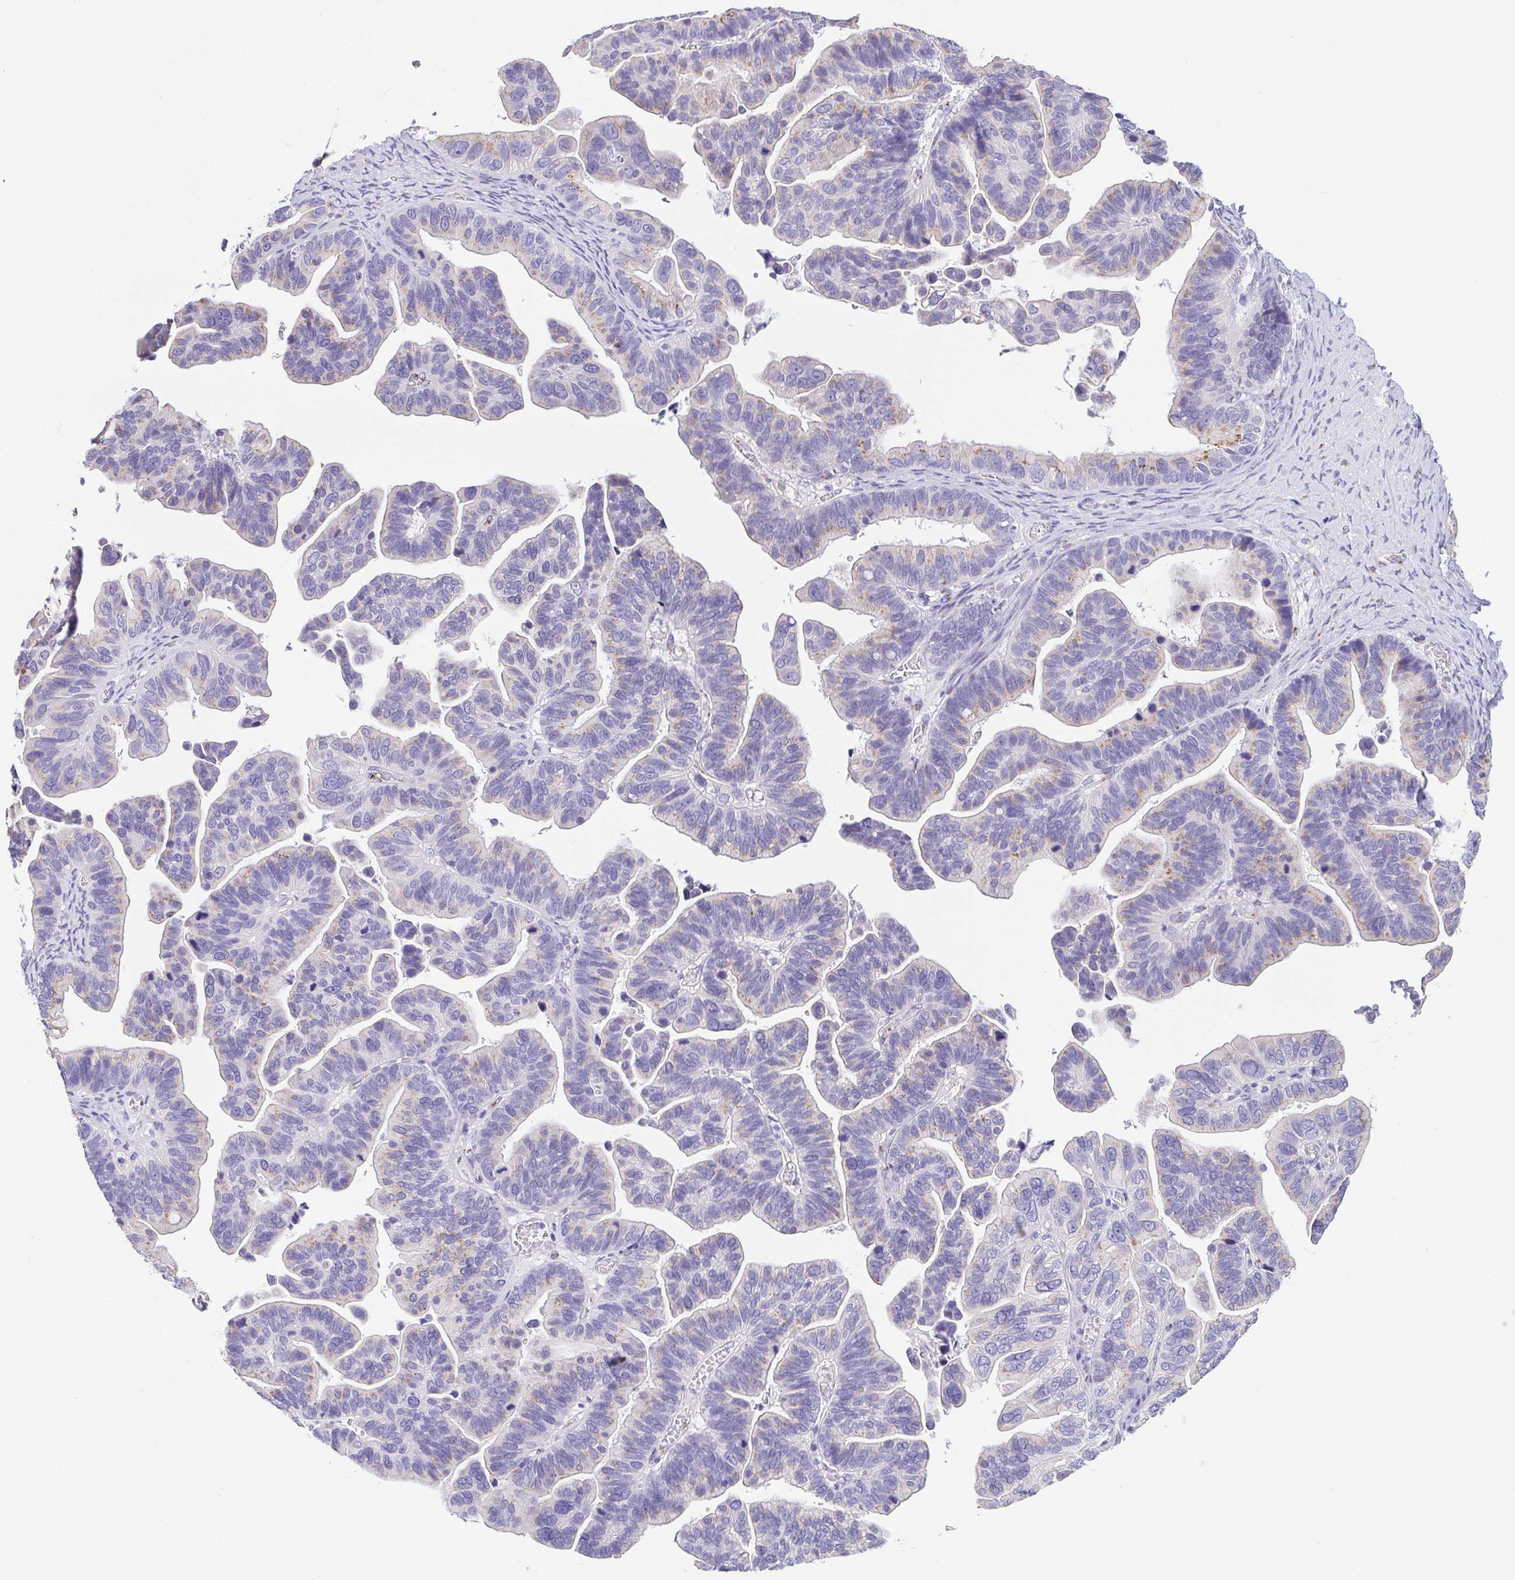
{"staining": {"intensity": "negative", "quantity": "none", "location": "none"}, "tissue": "ovarian cancer", "cell_type": "Tumor cells", "image_type": "cancer", "snomed": [{"axis": "morphology", "description": "Cystadenocarcinoma, serous, NOS"}, {"axis": "topography", "description": "Ovary"}], "caption": "Tumor cells show no significant expression in ovarian serous cystadenocarcinoma.", "gene": "SULT1B1", "patient": {"sex": "female", "age": 56}}